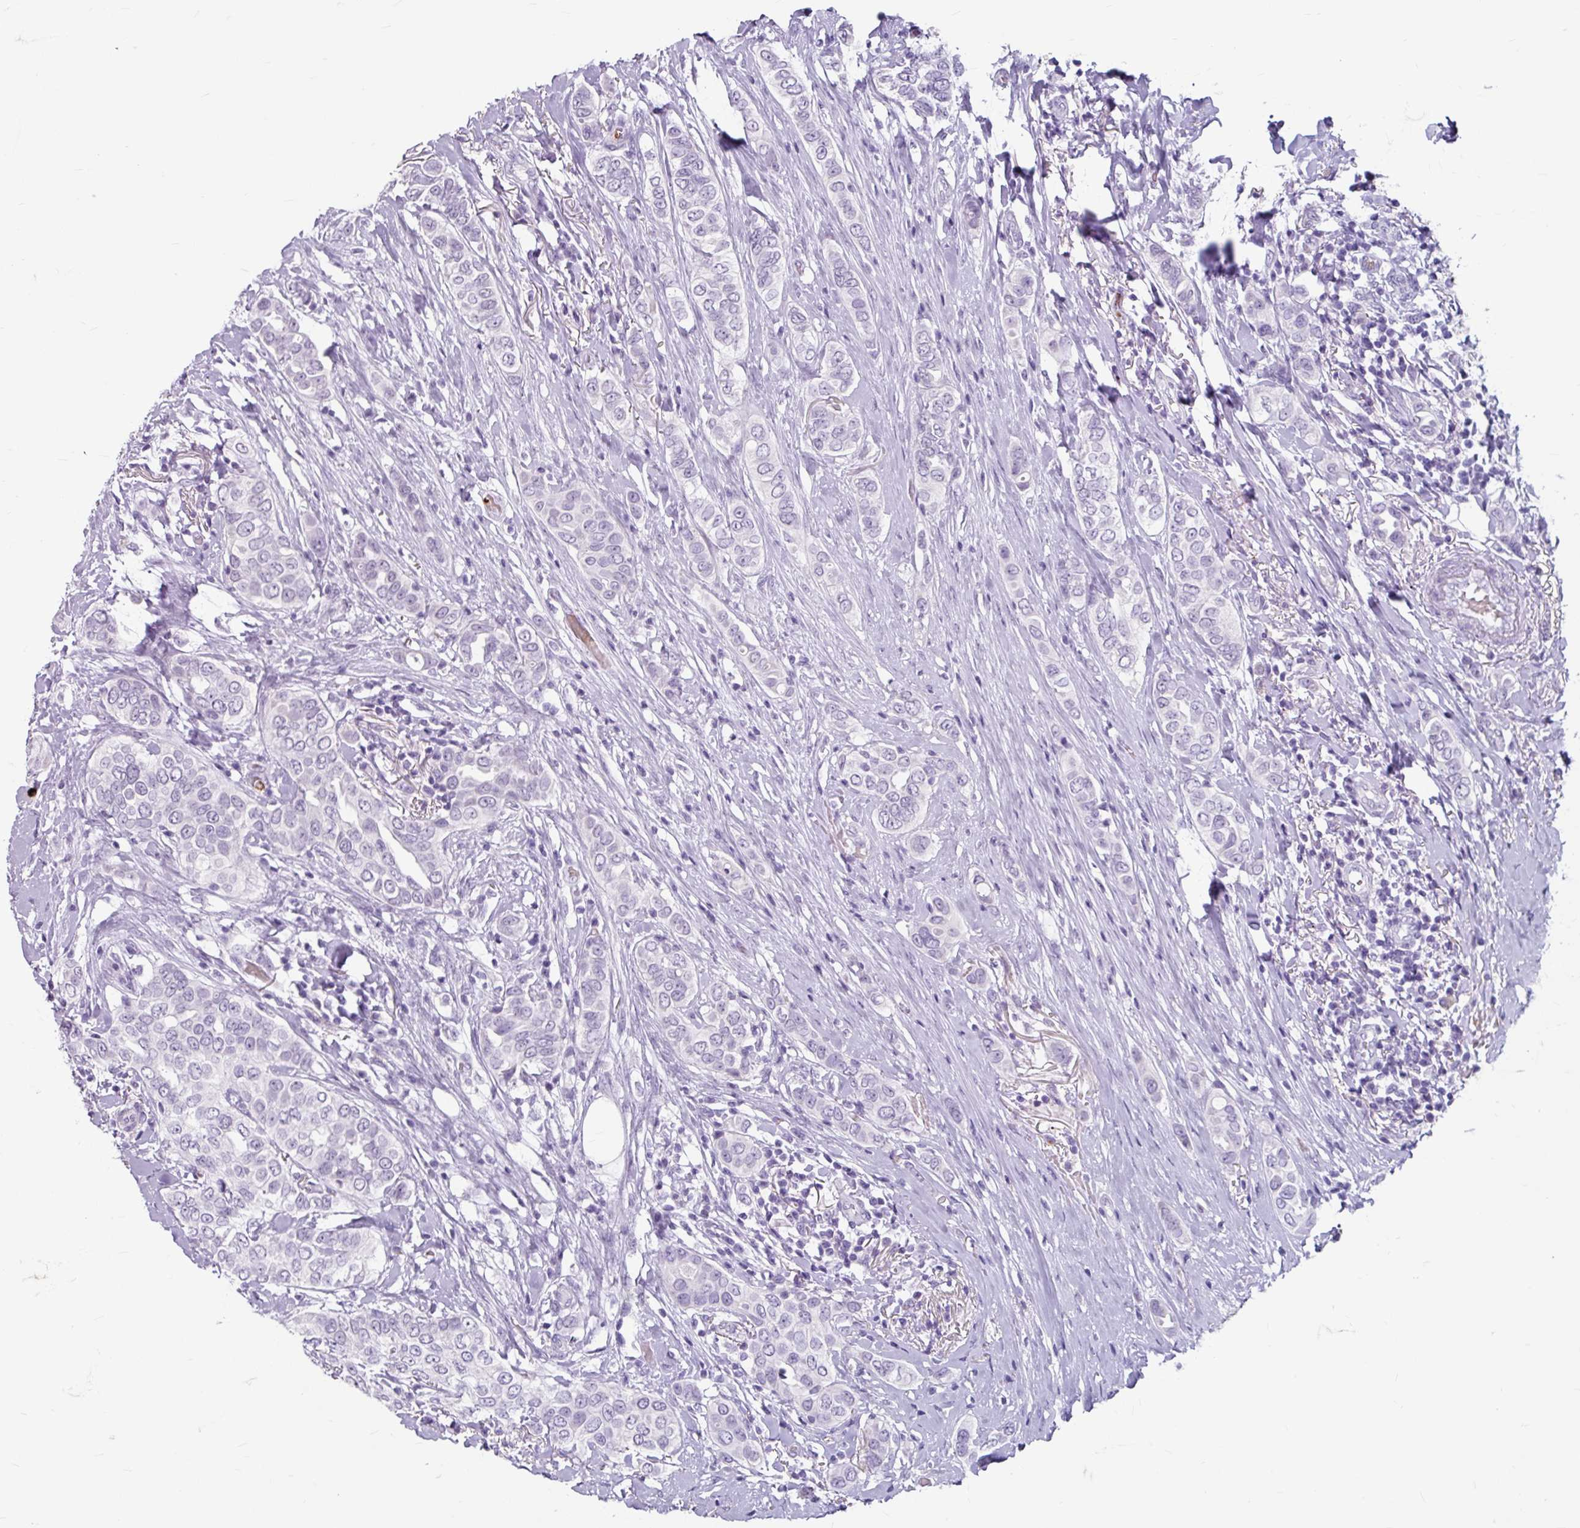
{"staining": {"intensity": "negative", "quantity": "none", "location": "none"}, "tissue": "breast cancer", "cell_type": "Tumor cells", "image_type": "cancer", "snomed": [{"axis": "morphology", "description": "Lobular carcinoma"}, {"axis": "topography", "description": "Breast"}], "caption": "Breast lobular carcinoma stained for a protein using immunohistochemistry shows no staining tumor cells.", "gene": "ANKRD1", "patient": {"sex": "female", "age": 51}}